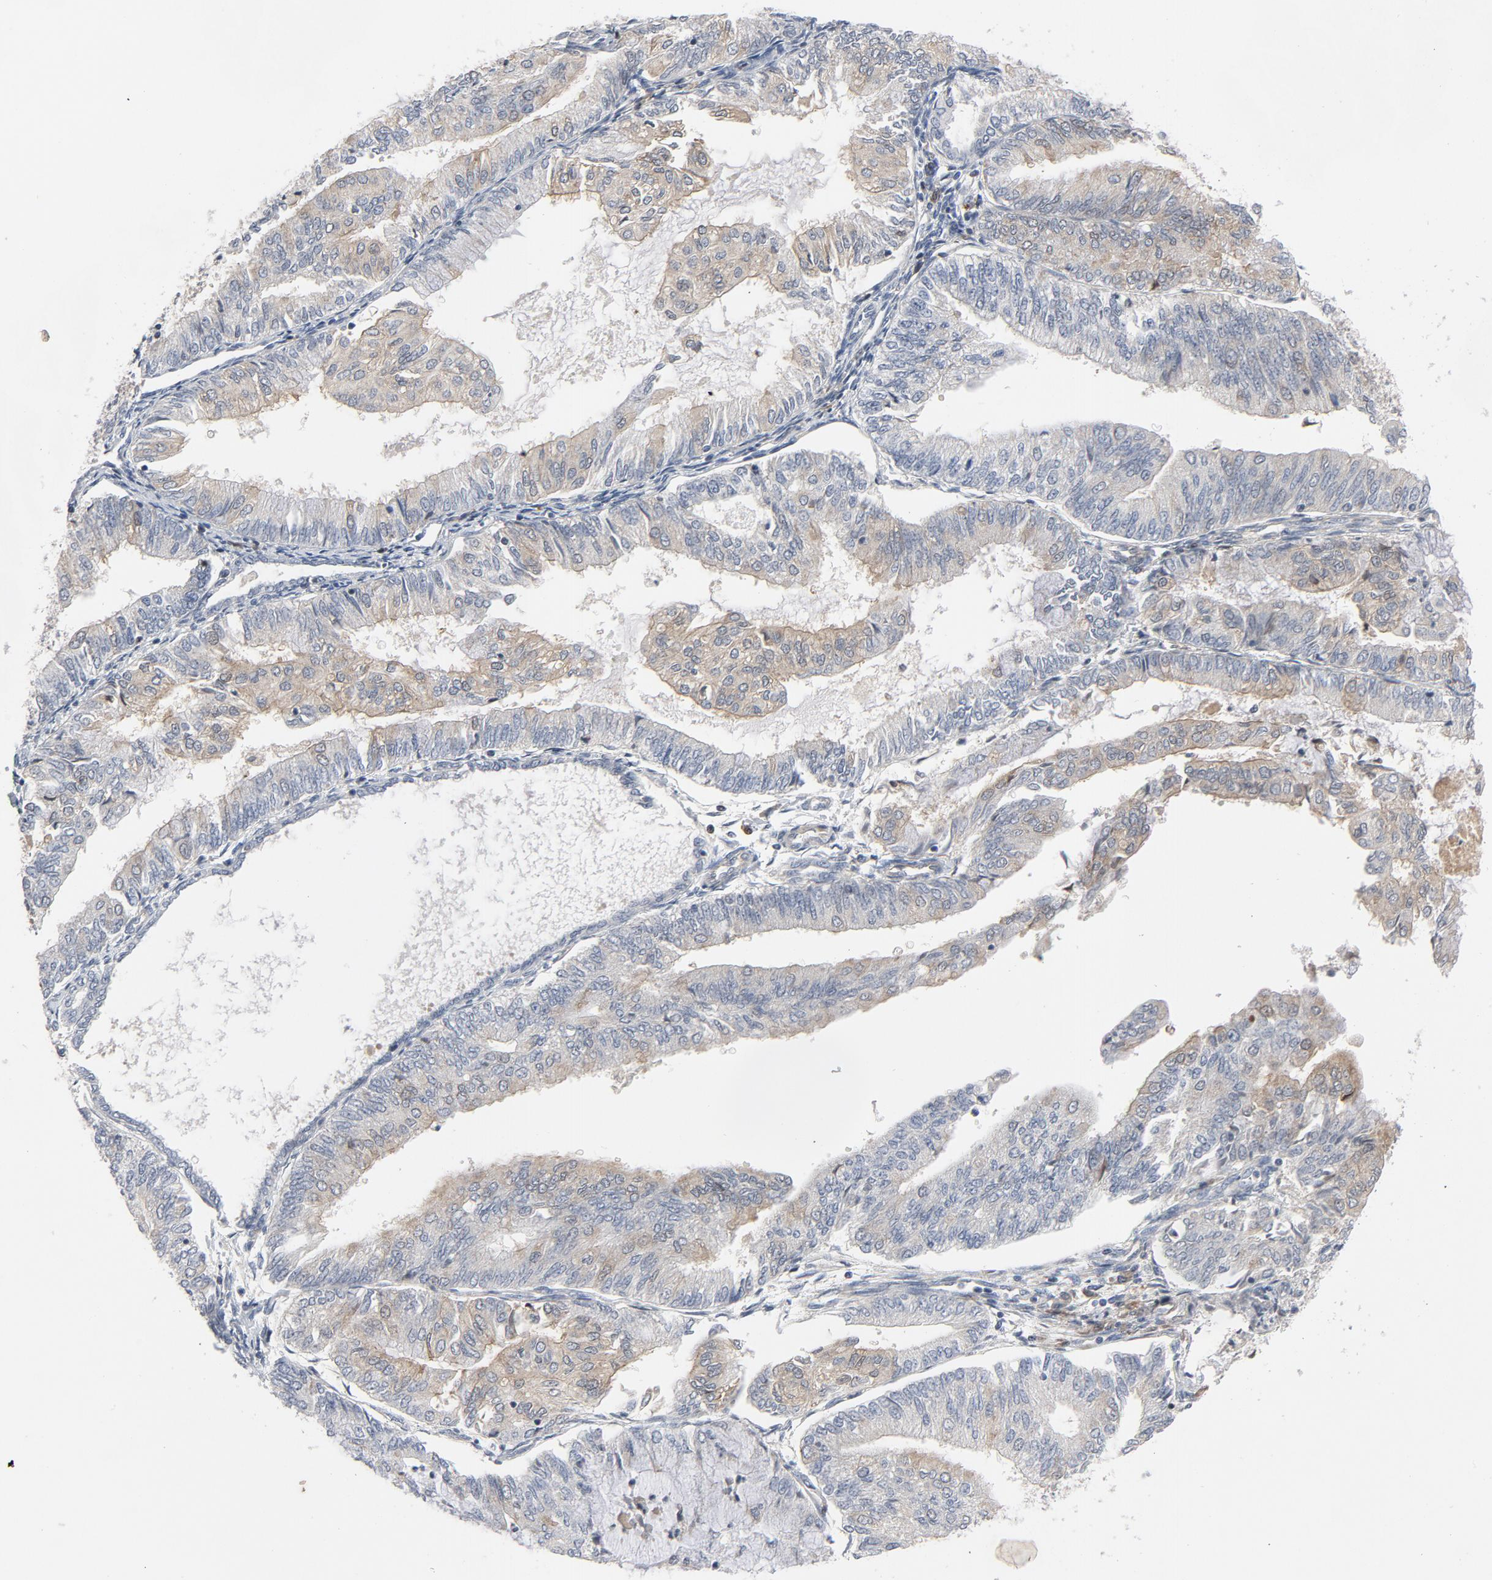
{"staining": {"intensity": "moderate", "quantity": "25%-75%", "location": "cytoplasmic/membranous"}, "tissue": "endometrial cancer", "cell_type": "Tumor cells", "image_type": "cancer", "snomed": [{"axis": "morphology", "description": "Adenocarcinoma, NOS"}, {"axis": "topography", "description": "Endometrium"}], "caption": "Moderate cytoplasmic/membranous expression is seen in approximately 25%-75% of tumor cells in adenocarcinoma (endometrial). (DAB (3,3'-diaminobenzidine) IHC, brown staining for protein, blue staining for nuclei).", "gene": "TRADD", "patient": {"sex": "female", "age": 59}}